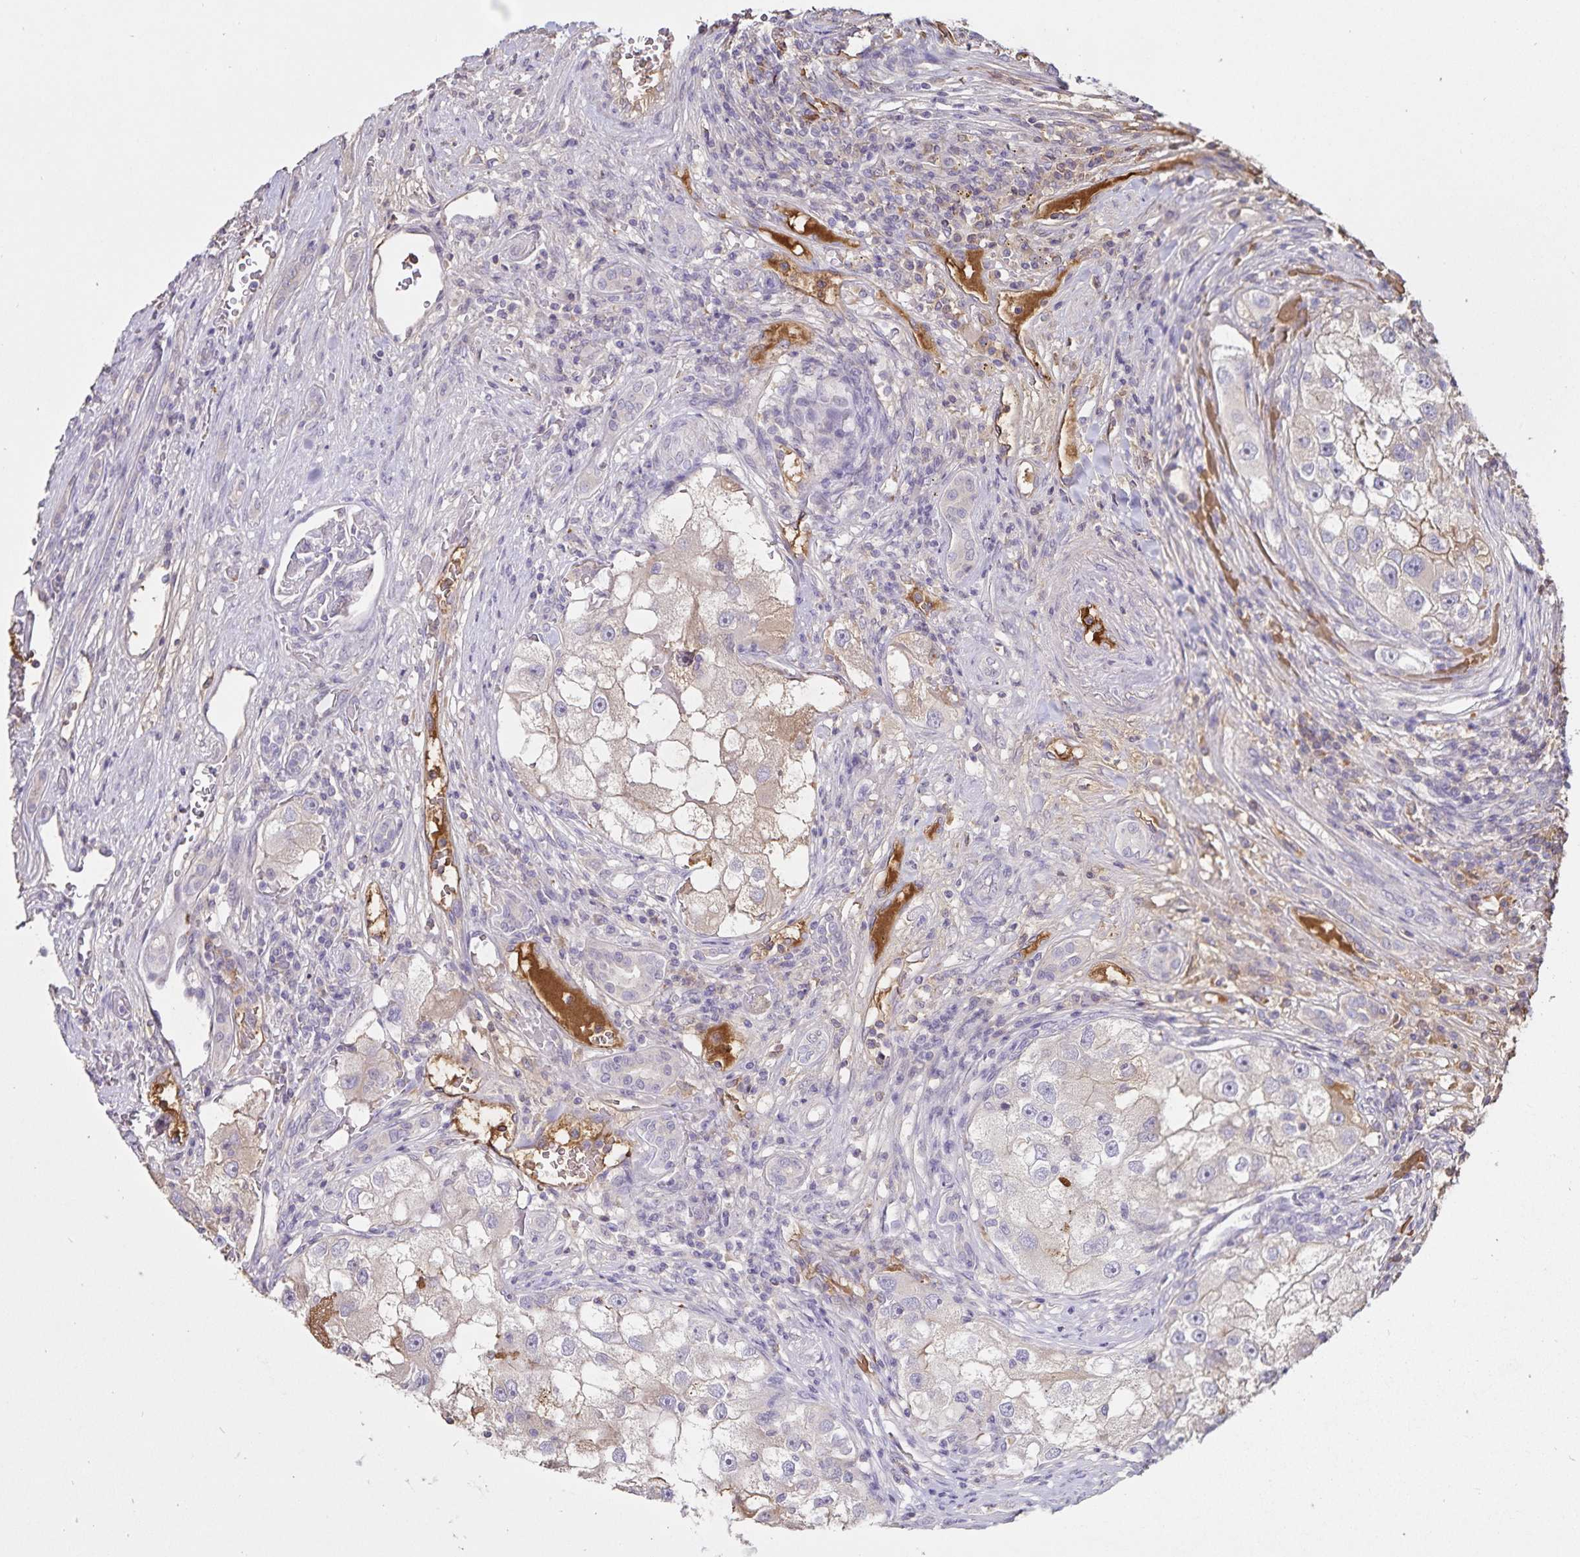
{"staining": {"intensity": "negative", "quantity": "none", "location": "none"}, "tissue": "renal cancer", "cell_type": "Tumor cells", "image_type": "cancer", "snomed": [{"axis": "morphology", "description": "Adenocarcinoma, NOS"}, {"axis": "topography", "description": "Kidney"}], "caption": "Tumor cells show no significant staining in renal cancer (adenocarcinoma).", "gene": "FGG", "patient": {"sex": "male", "age": 63}}